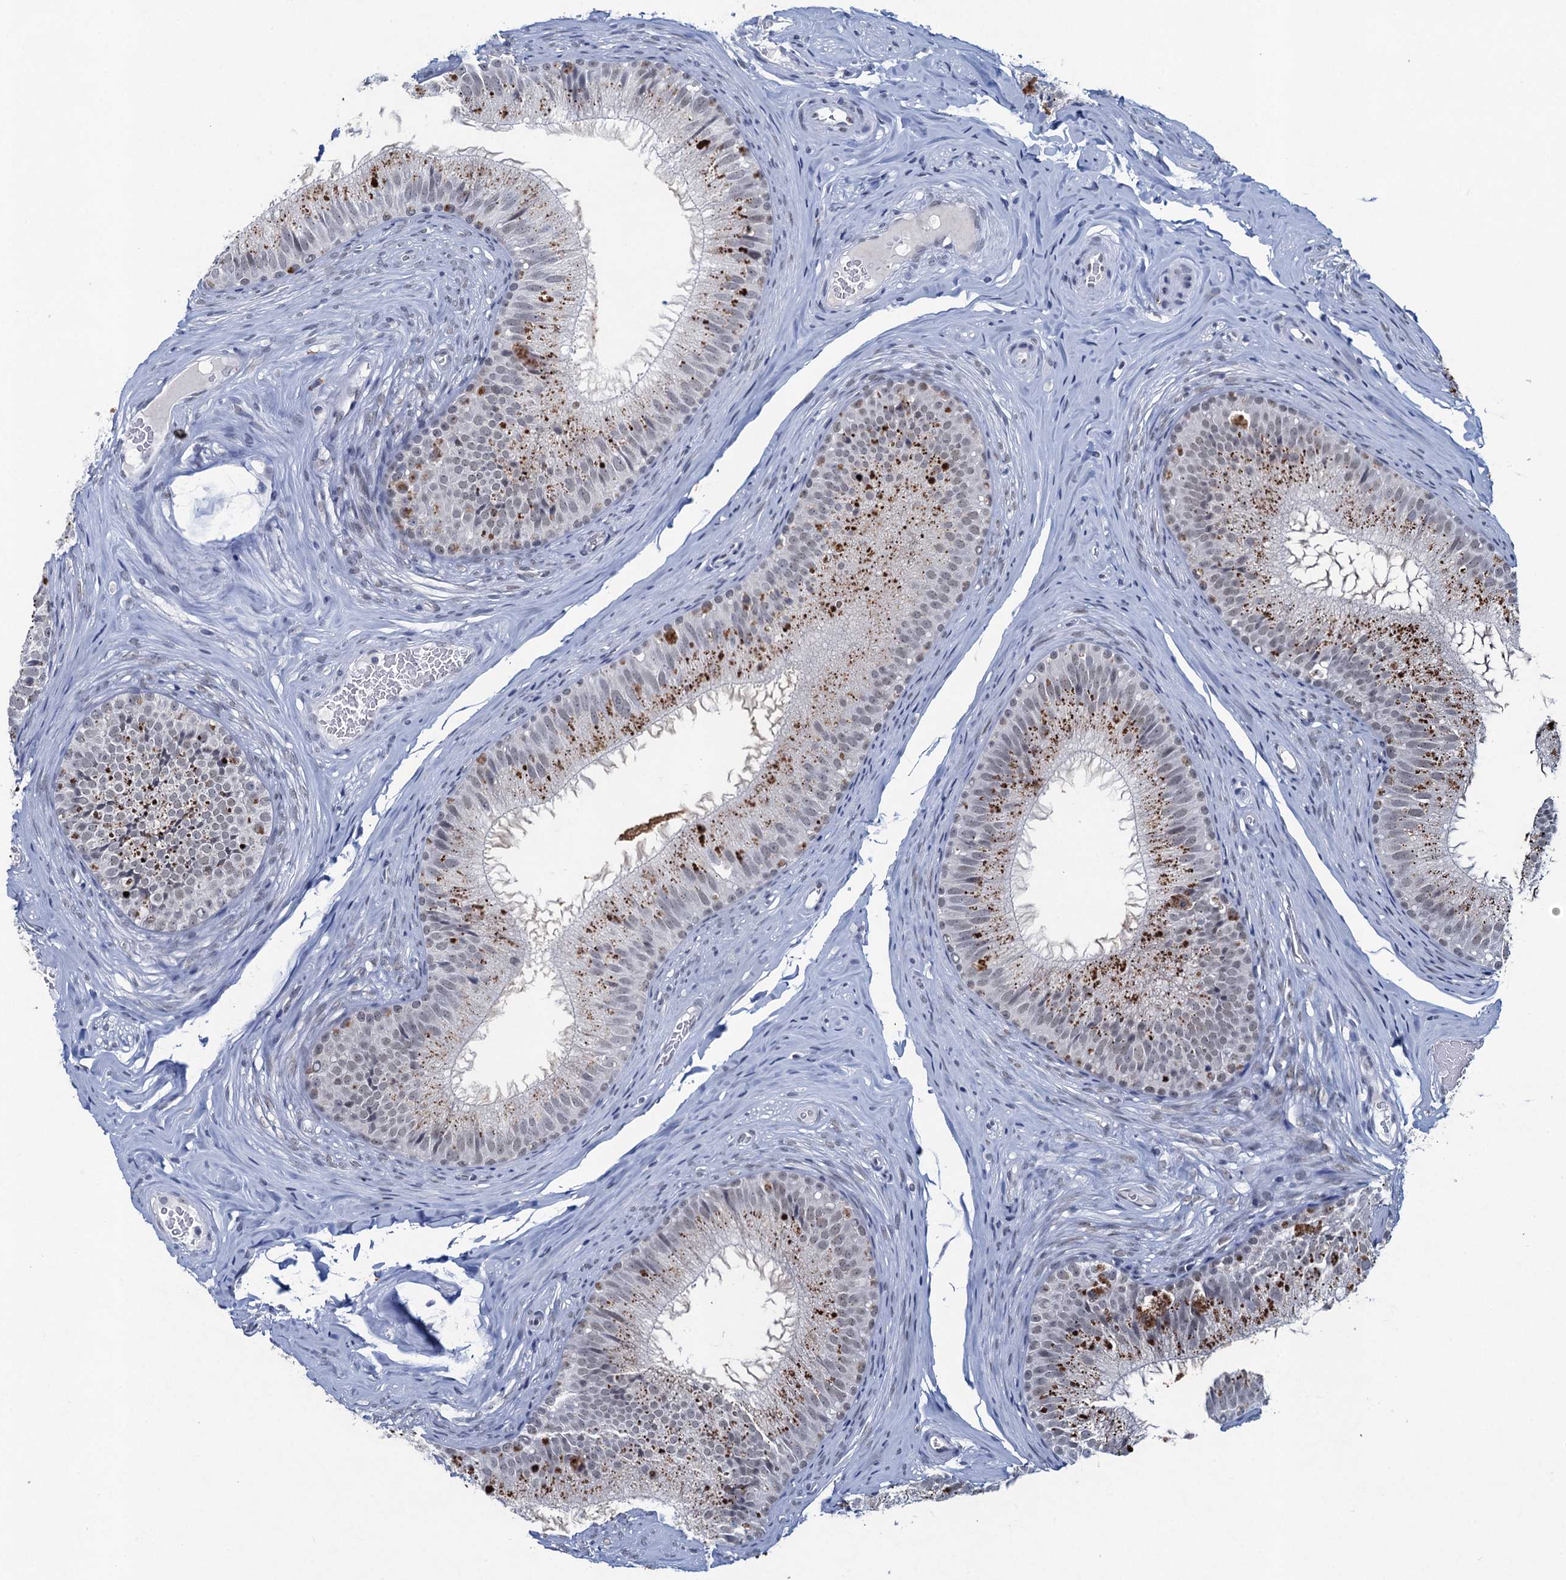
{"staining": {"intensity": "moderate", "quantity": "<25%", "location": "cytoplasmic/membranous"}, "tissue": "epididymis", "cell_type": "Glandular cells", "image_type": "normal", "snomed": [{"axis": "morphology", "description": "Normal tissue, NOS"}, {"axis": "topography", "description": "Epididymis"}], "caption": "An immunohistochemistry micrograph of benign tissue is shown. Protein staining in brown labels moderate cytoplasmic/membranous positivity in epididymis within glandular cells.", "gene": "ENSG00000230707", "patient": {"sex": "male", "age": 34}}